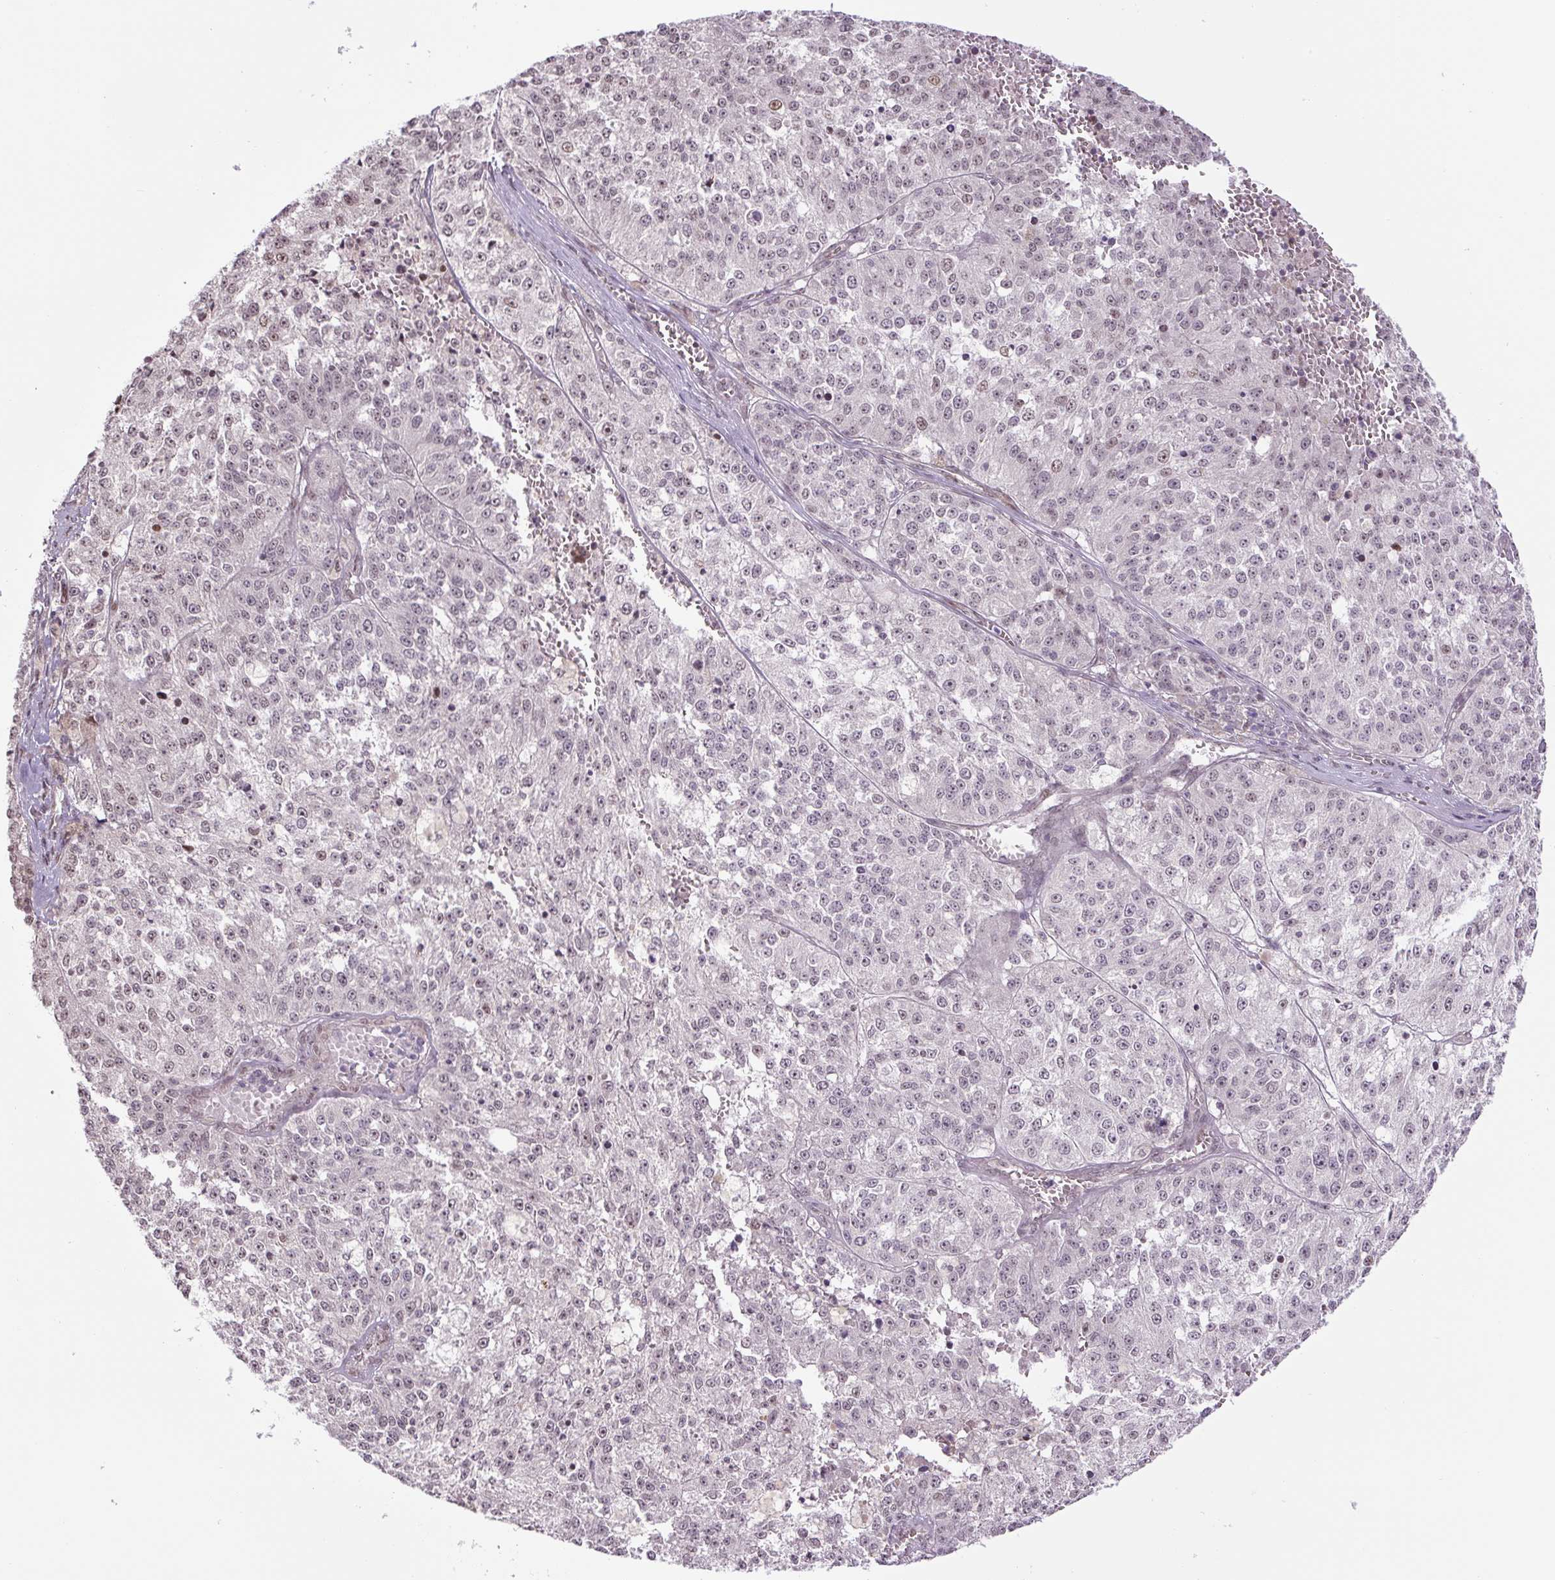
{"staining": {"intensity": "moderate", "quantity": "<25%", "location": "nuclear"}, "tissue": "melanoma", "cell_type": "Tumor cells", "image_type": "cancer", "snomed": [{"axis": "morphology", "description": "Malignant melanoma, NOS"}, {"axis": "topography", "description": "Skin"}], "caption": "Immunohistochemistry of human melanoma shows low levels of moderate nuclear positivity in approximately <25% of tumor cells.", "gene": "TCFL5", "patient": {"sex": "female", "age": 64}}